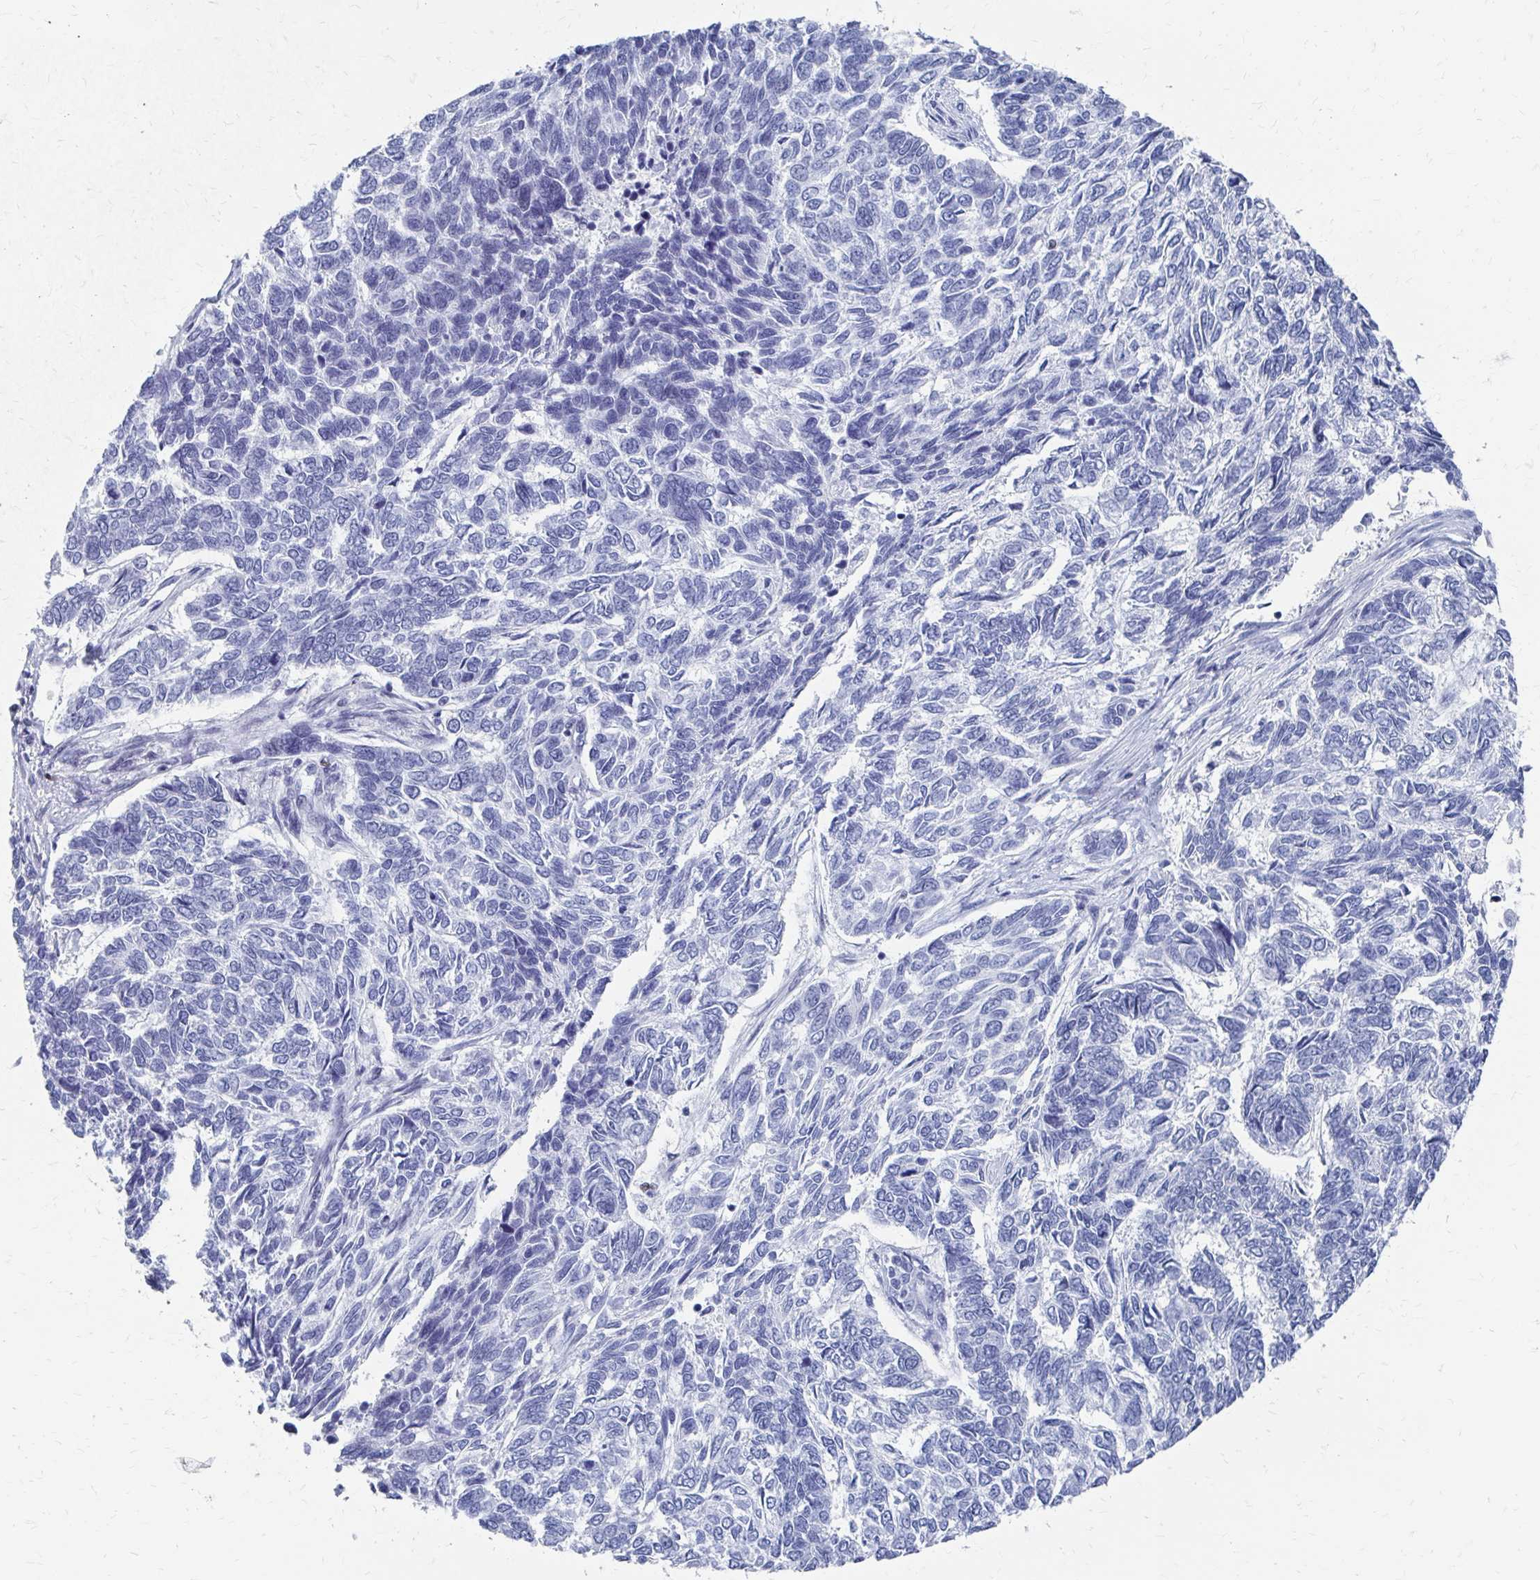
{"staining": {"intensity": "negative", "quantity": "none", "location": "none"}, "tissue": "skin cancer", "cell_type": "Tumor cells", "image_type": "cancer", "snomed": [{"axis": "morphology", "description": "Basal cell carcinoma"}, {"axis": "topography", "description": "Skin"}], "caption": "An image of human skin basal cell carcinoma is negative for staining in tumor cells.", "gene": "CDIN1", "patient": {"sex": "female", "age": 65}}